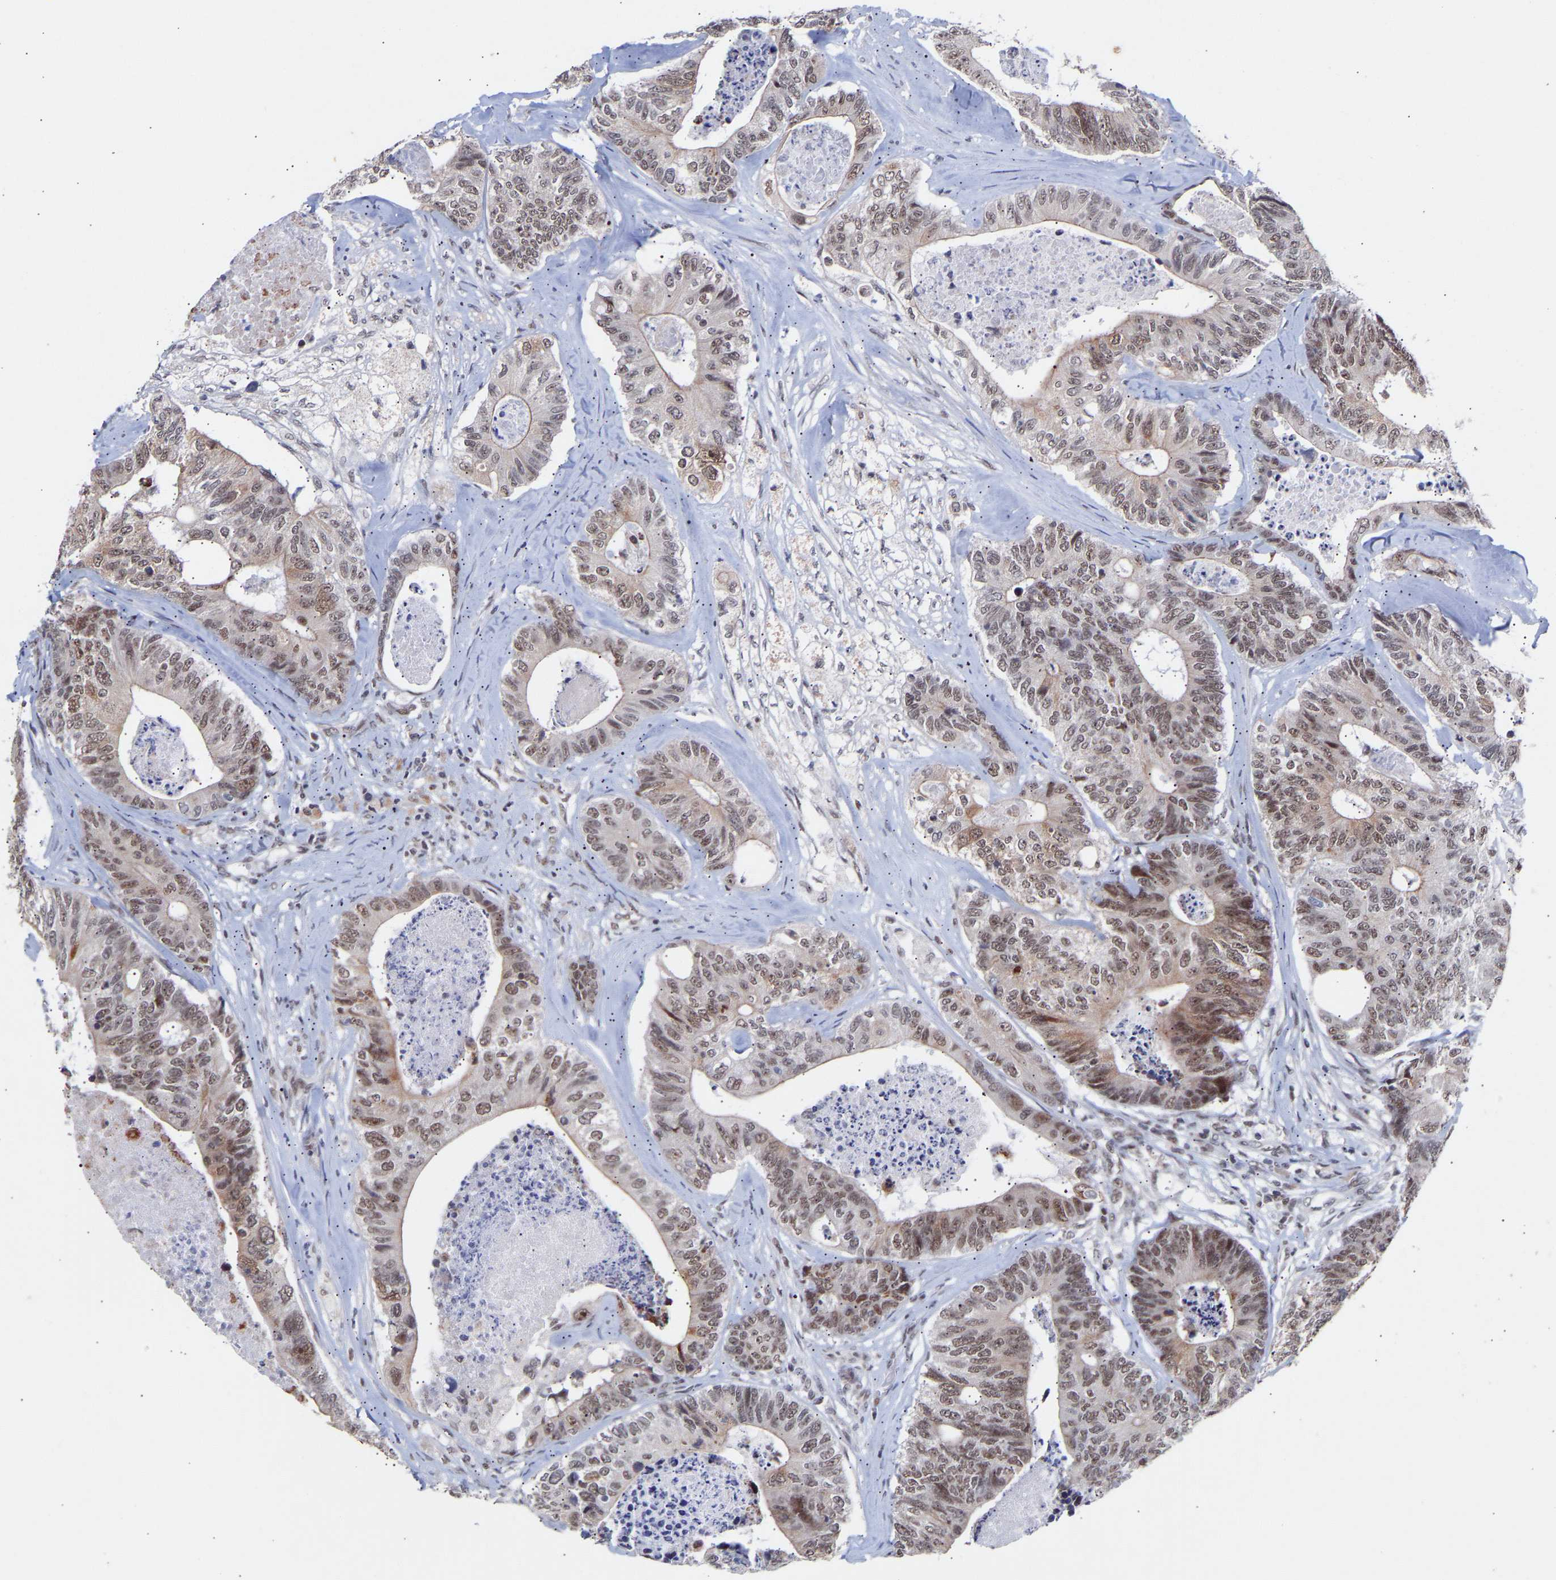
{"staining": {"intensity": "moderate", "quantity": ">75%", "location": "nuclear"}, "tissue": "colorectal cancer", "cell_type": "Tumor cells", "image_type": "cancer", "snomed": [{"axis": "morphology", "description": "Adenocarcinoma, NOS"}, {"axis": "topography", "description": "Colon"}], "caption": "Colorectal cancer (adenocarcinoma) stained for a protein exhibits moderate nuclear positivity in tumor cells.", "gene": "RBM15", "patient": {"sex": "female", "age": 67}}